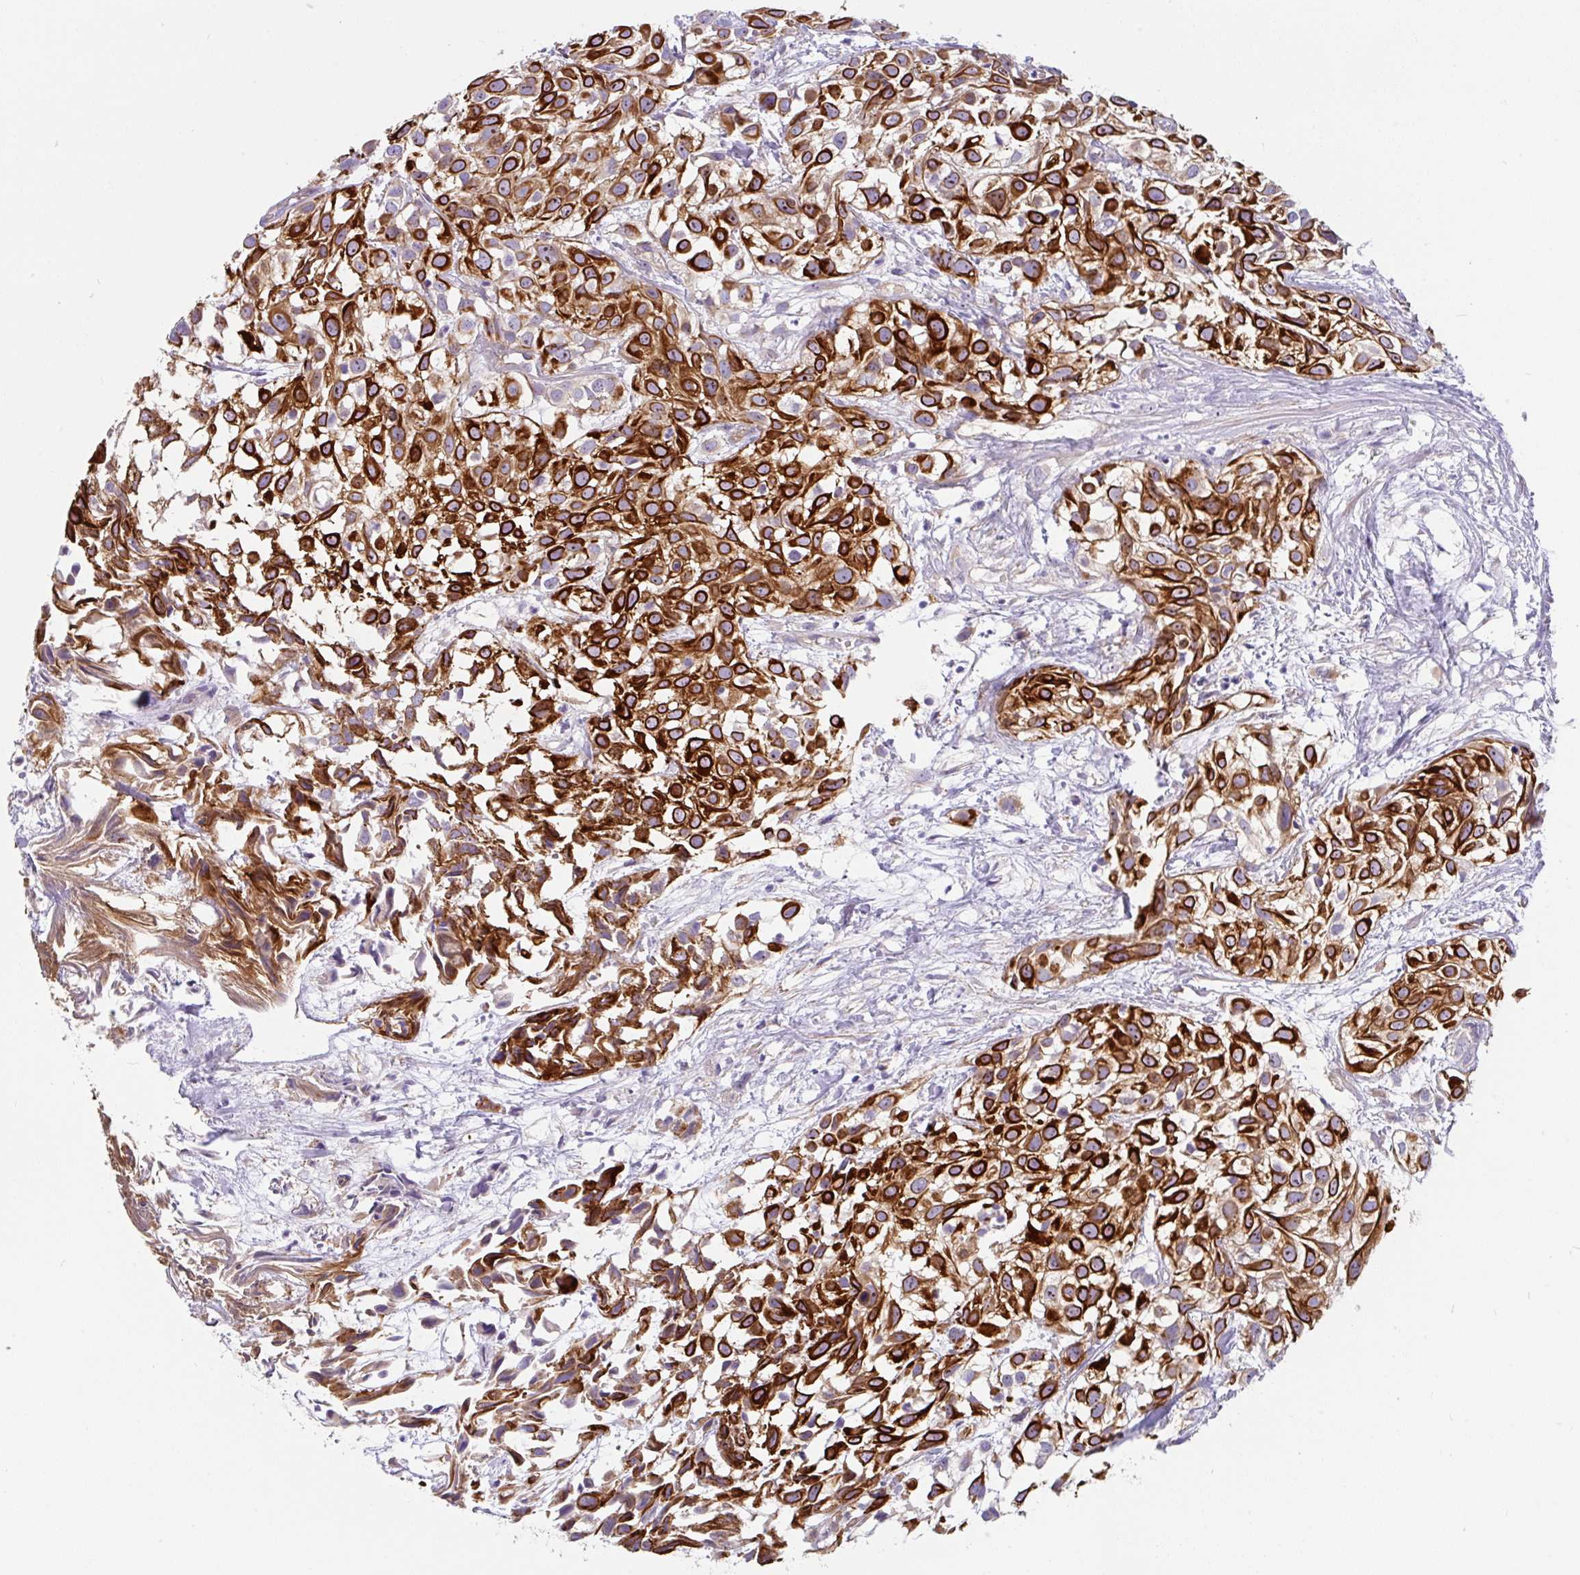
{"staining": {"intensity": "strong", "quantity": ">75%", "location": "cytoplasmic/membranous"}, "tissue": "urothelial cancer", "cell_type": "Tumor cells", "image_type": "cancer", "snomed": [{"axis": "morphology", "description": "Urothelial carcinoma, High grade"}, {"axis": "topography", "description": "Urinary bladder"}], "caption": "Urothelial cancer stained with immunohistochemistry (IHC) reveals strong cytoplasmic/membranous staining in about >75% of tumor cells.", "gene": "LRRC26", "patient": {"sex": "male", "age": 56}}